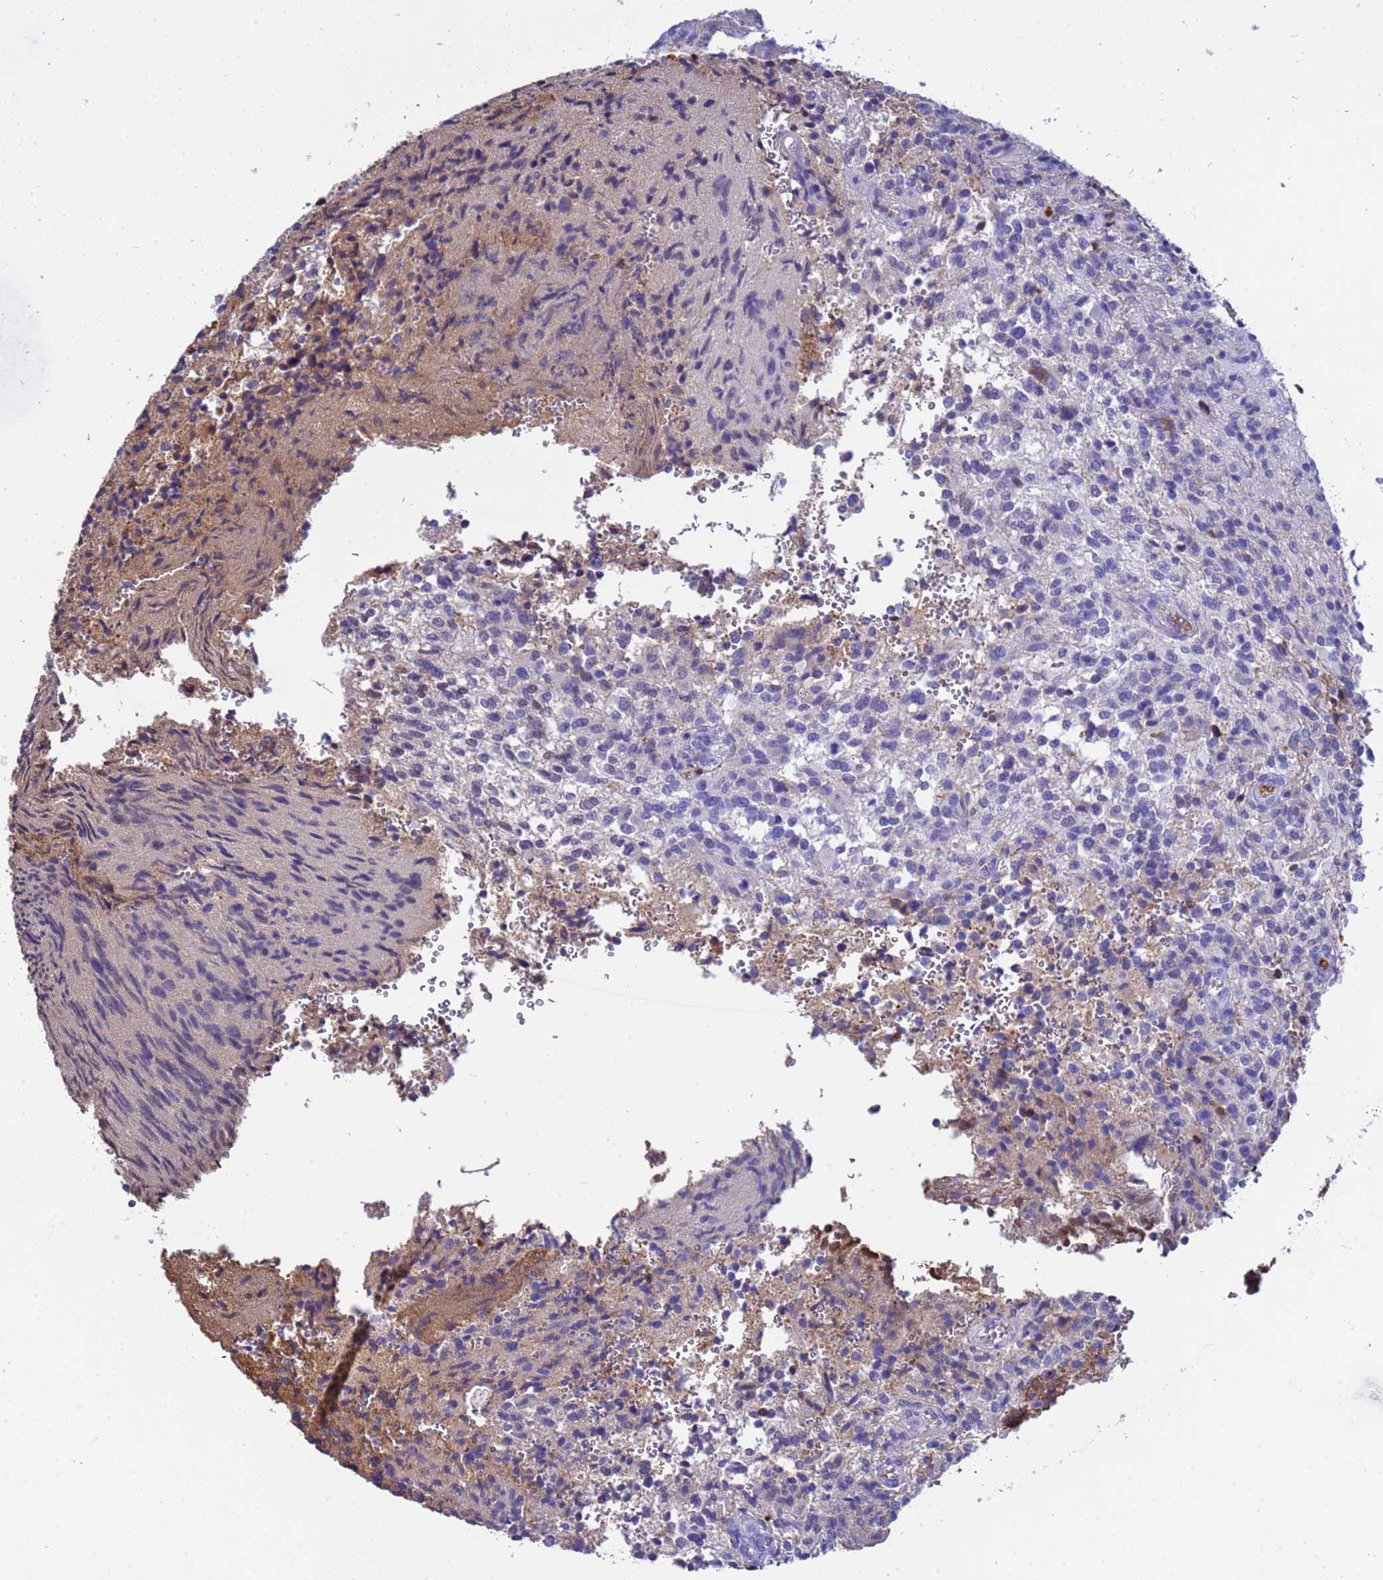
{"staining": {"intensity": "negative", "quantity": "none", "location": "none"}, "tissue": "glioma", "cell_type": "Tumor cells", "image_type": "cancer", "snomed": [{"axis": "morphology", "description": "Normal tissue, NOS"}, {"axis": "morphology", "description": "Glioma, malignant, High grade"}, {"axis": "topography", "description": "Cerebral cortex"}], "caption": "Protein analysis of glioma displays no significant staining in tumor cells. (Stains: DAB (3,3'-diaminobenzidine) immunohistochemistry with hematoxylin counter stain, Microscopy: brightfield microscopy at high magnification).", "gene": "H1-7", "patient": {"sex": "male", "age": 56}}